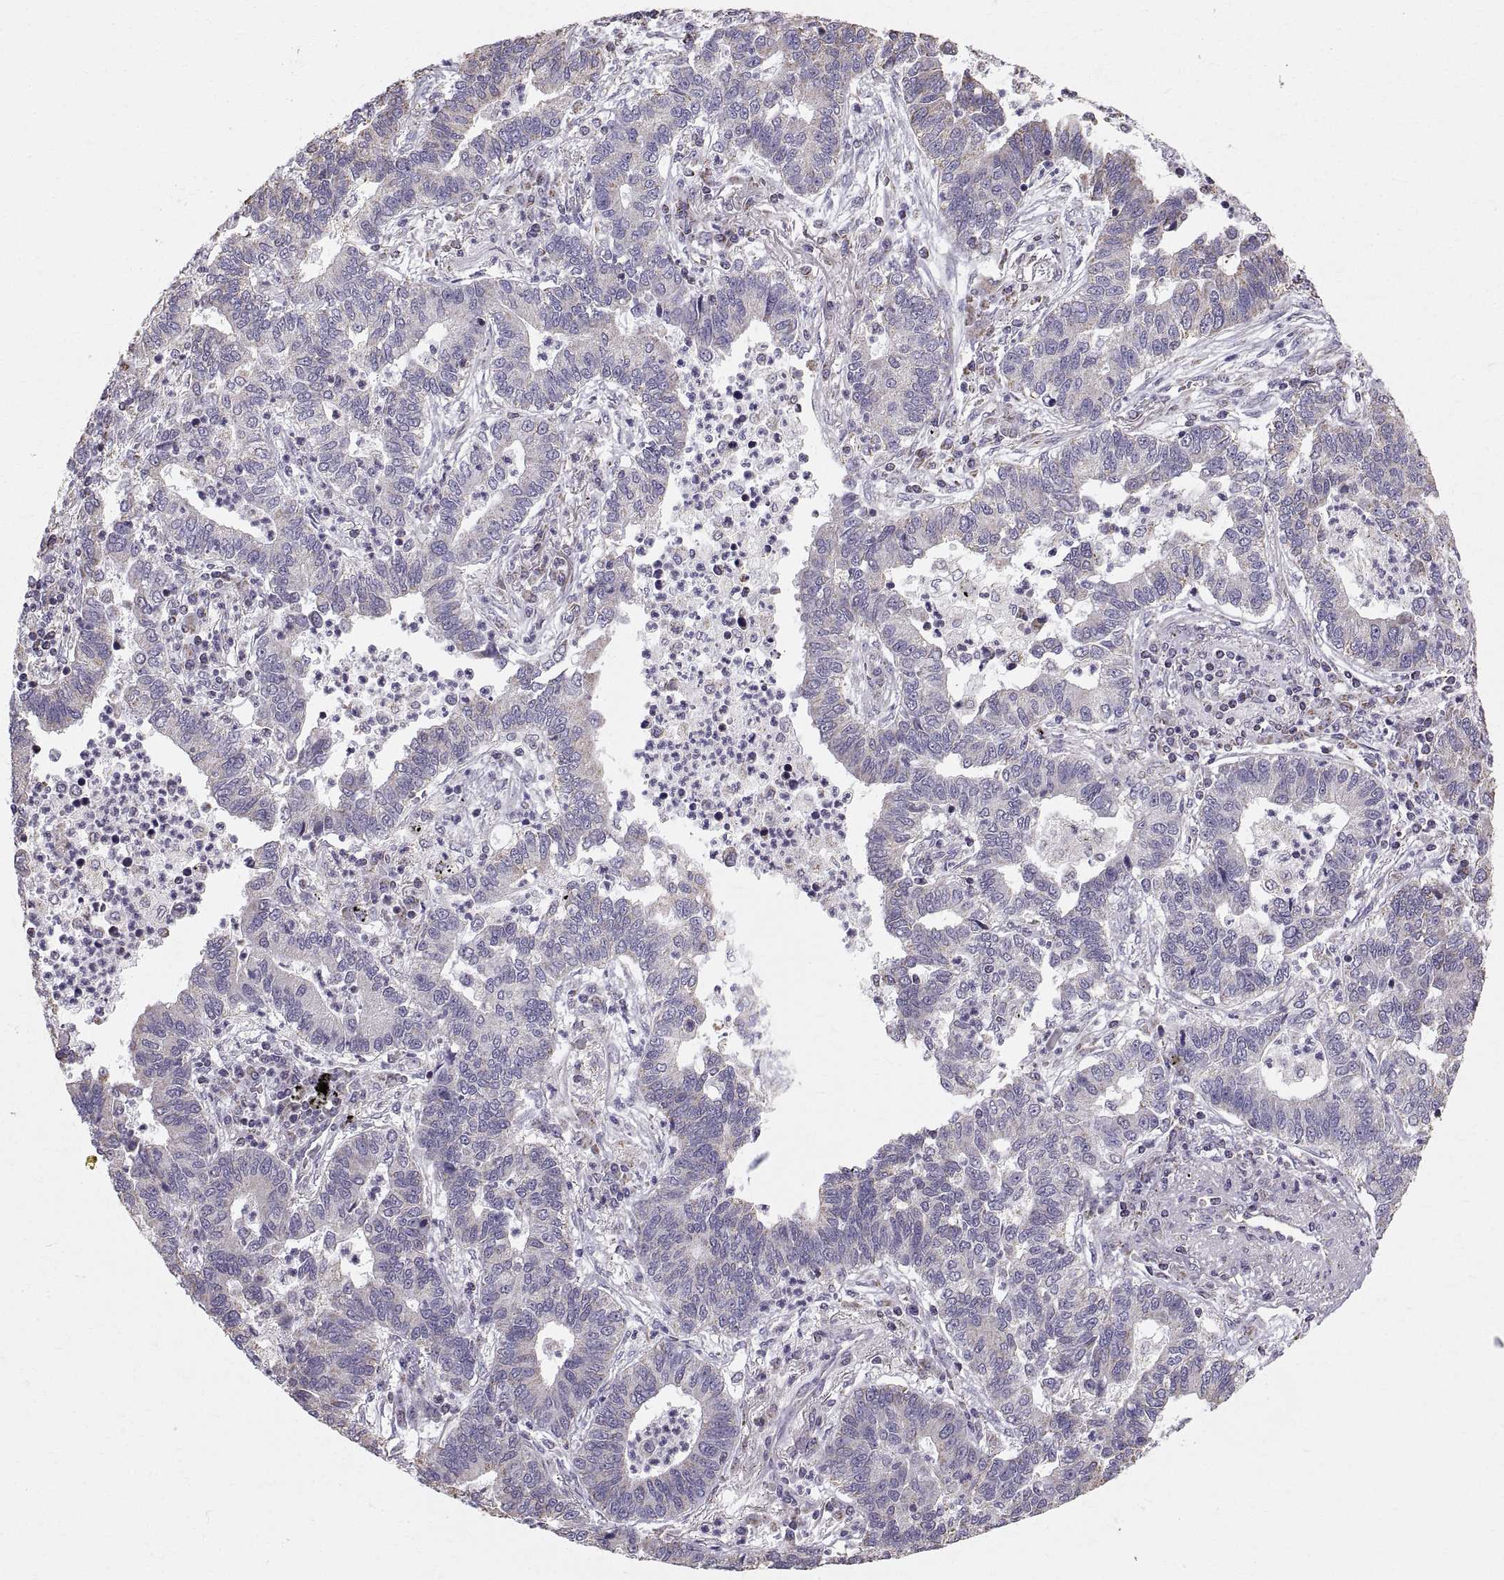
{"staining": {"intensity": "negative", "quantity": "none", "location": "none"}, "tissue": "lung cancer", "cell_type": "Tumor cells", "image_type": "cancer", "snomed": [{"axis": "morphology", "description": "Adenocarcinoma, NOS"}, {"axis": "topography", "description": "Lung"}], "caption": "The image displays no staining of tumor cells in lung cancer.", "gene": "STMND1", "patient": {"sex": "female", "age": 57}}